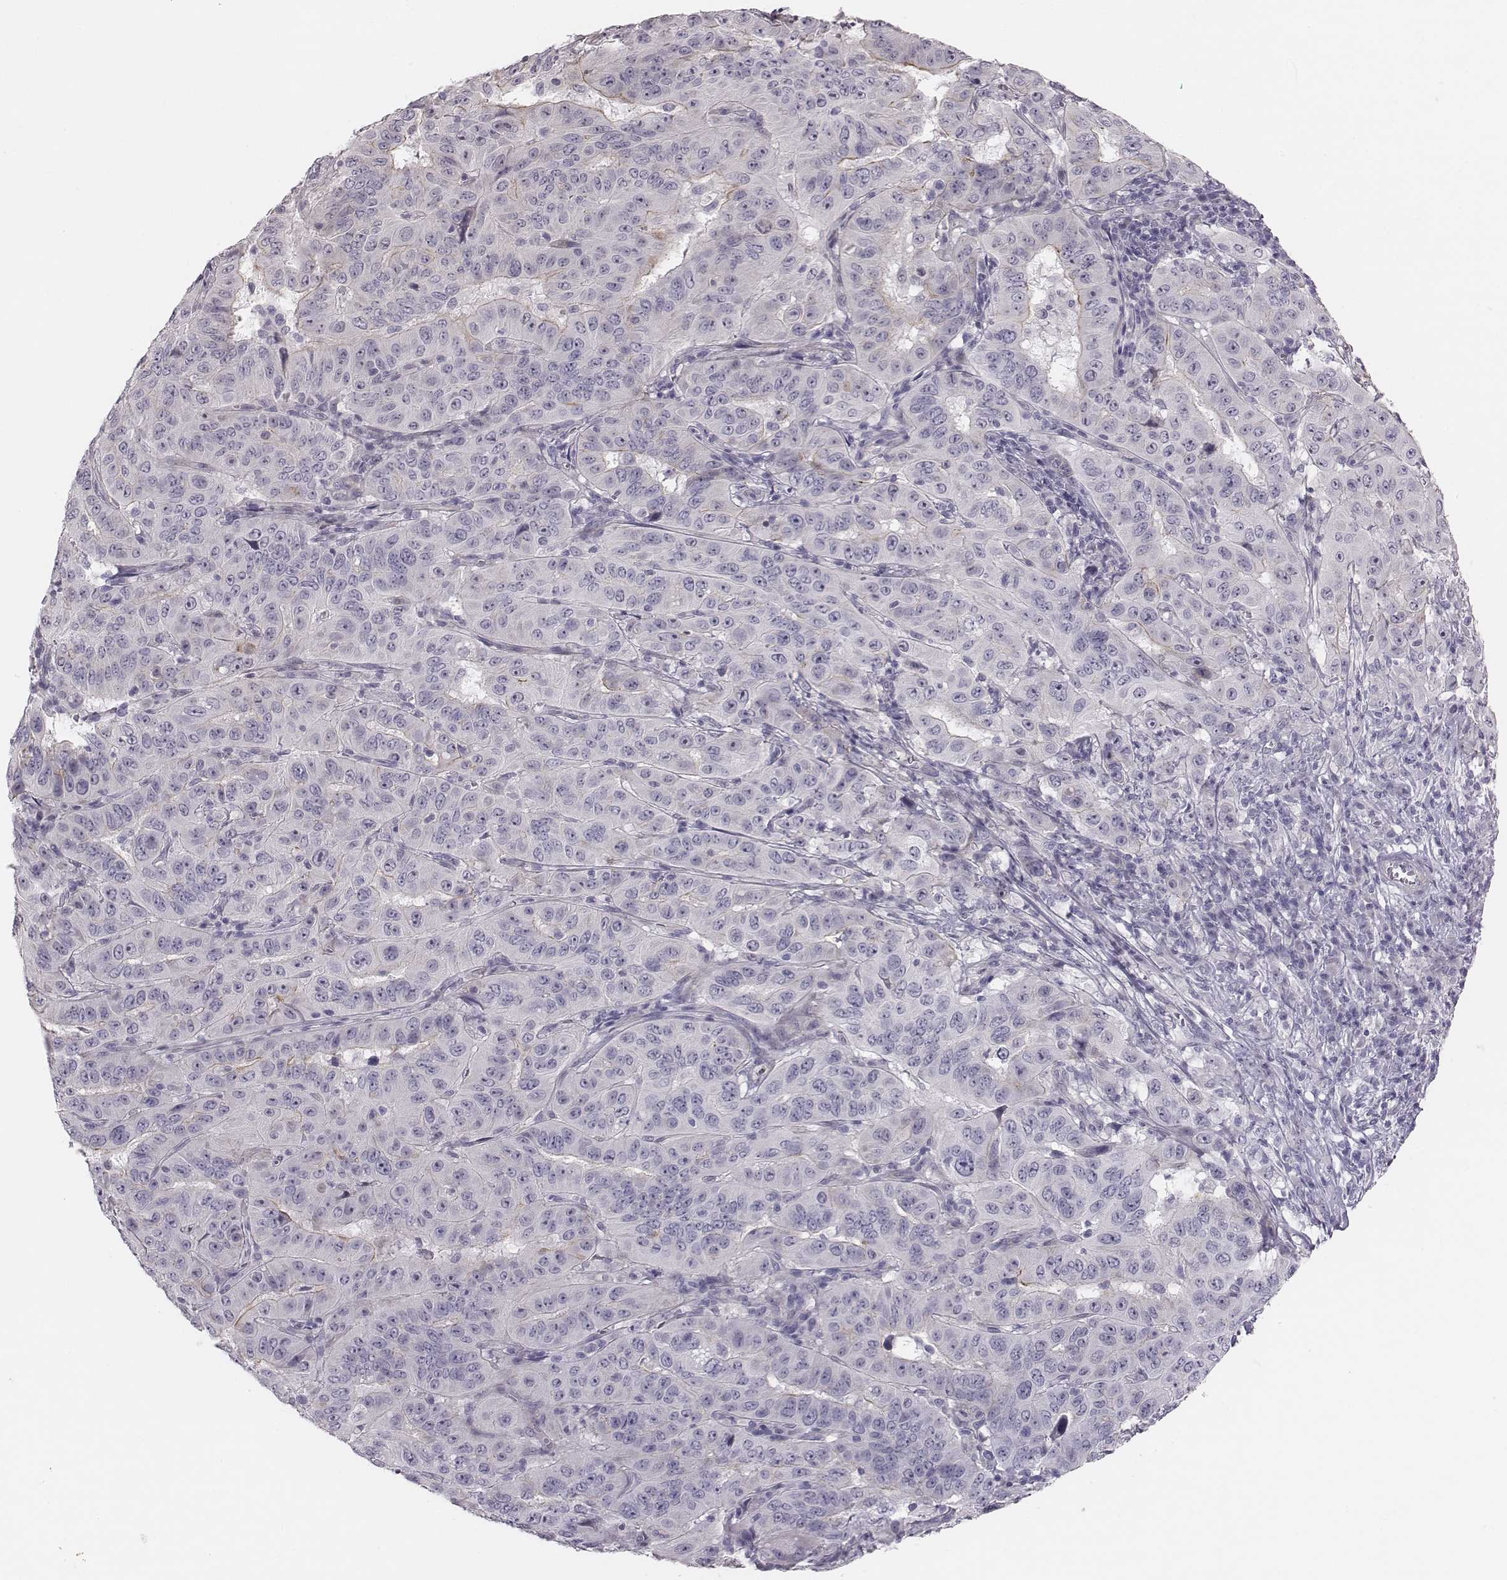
{"staining": {"intensity": "negative", "quantity": "none", "location": "none"}, "tissue": "pancreatic cancer", "cell_type": "Tumor cells", "image_type": "cancer", "snomed": [{"axis": "morphology", "description": "Adenocarcinoma, NOS"}, {"axis": "topography", "description": "Pancreas"}], "caption": "Adenocarcinoma (pancreatic) was stained to show a protein in brown. There is no significant expression in tumor cells.", "gene": "CACNG4", "patient": {"sex": "male", "age": 63}}